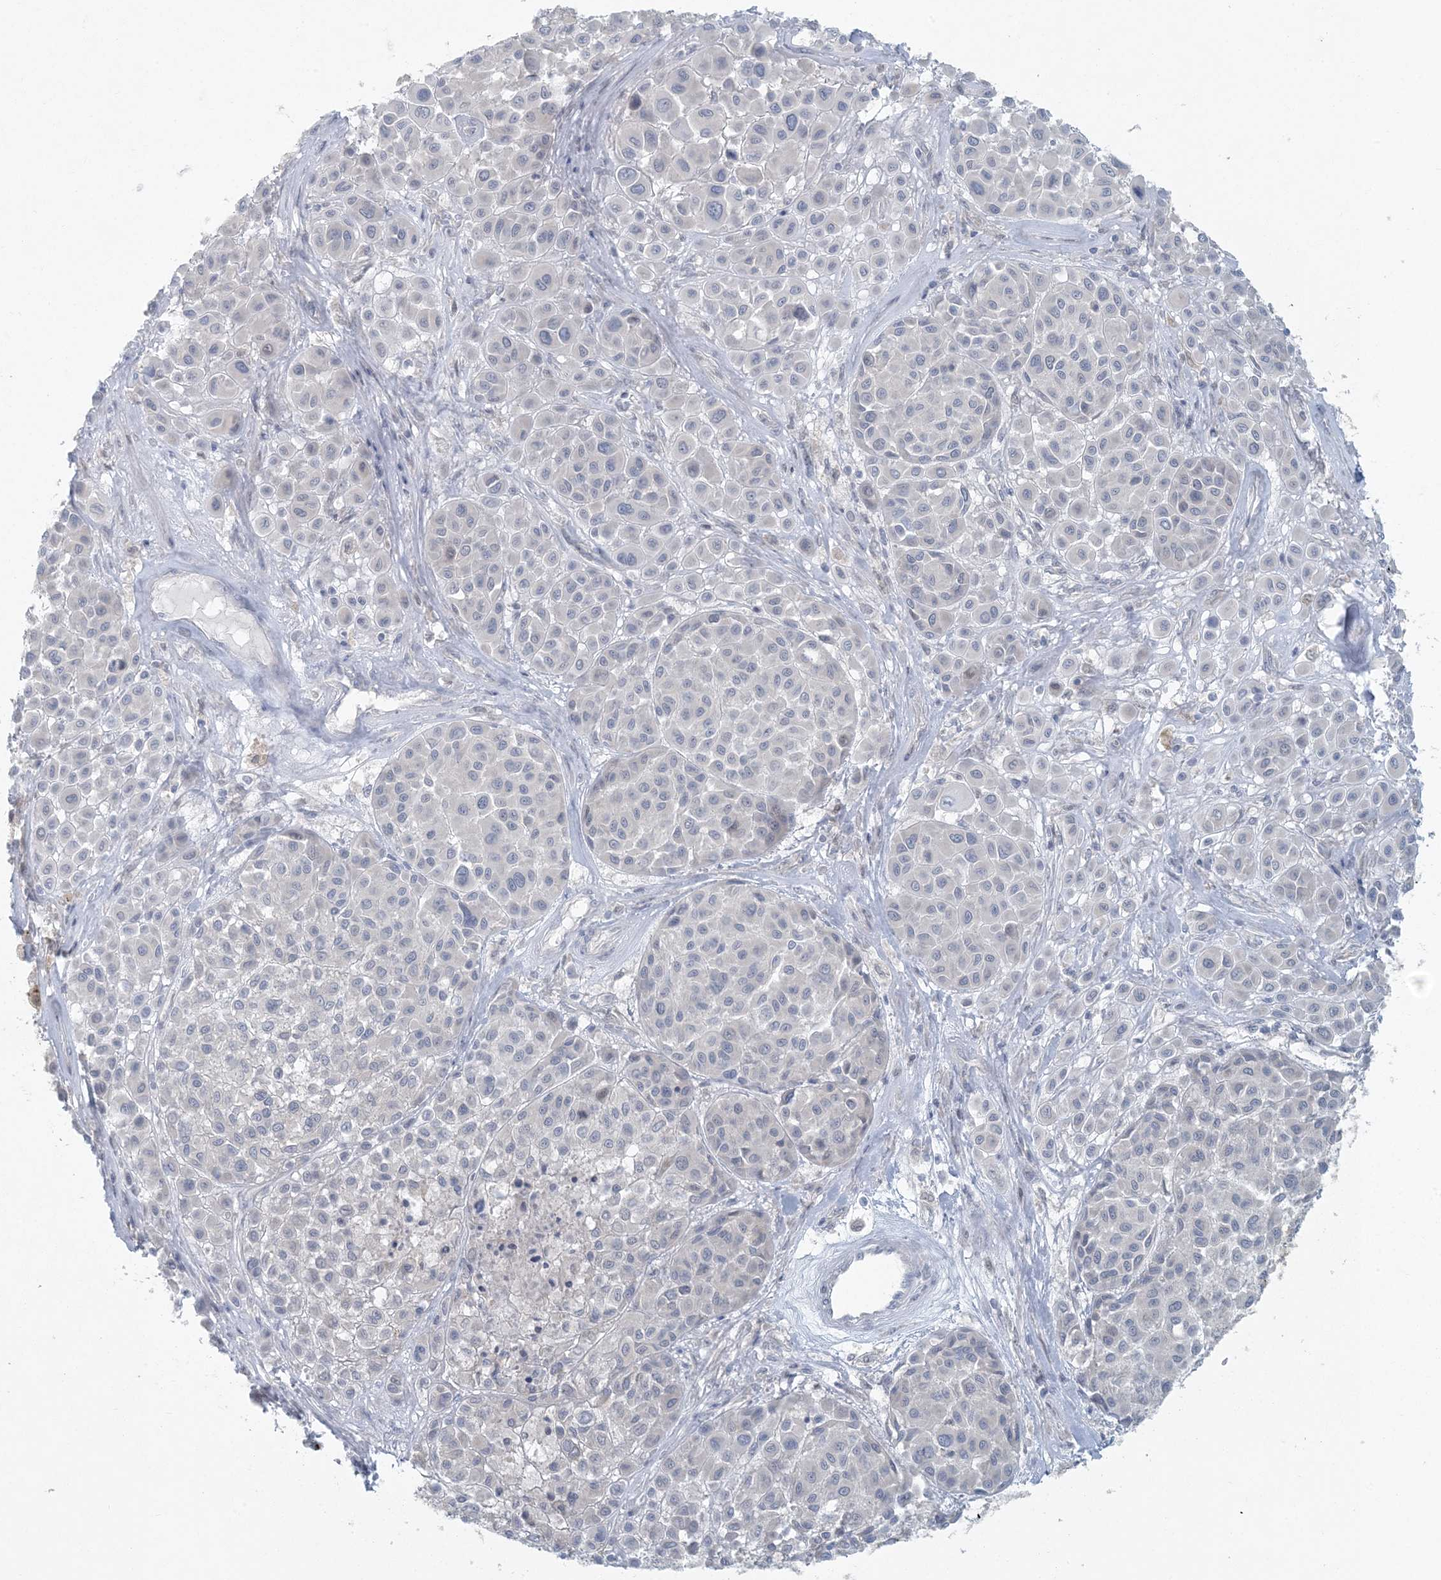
{"staining": {"intensity": "negative", "quantity": "none", "location": "none"}, "tissue": "melanoma", "cell_type": "Tumor cells", "image_type": "cancer", "snomed": [{"axis": "morphology", "description": "Malignant melanoma, Metastatic site"}, {"axis": "topography", "description": "Soft tissue"}], "caption": "IHC photomicrograph of neoplastic tissue: melanoma stained with DAB shows no significant protein expression in tumor cells.", "gene": "CTDNEP1", "patient": {"sex": "male", "age": 41}}